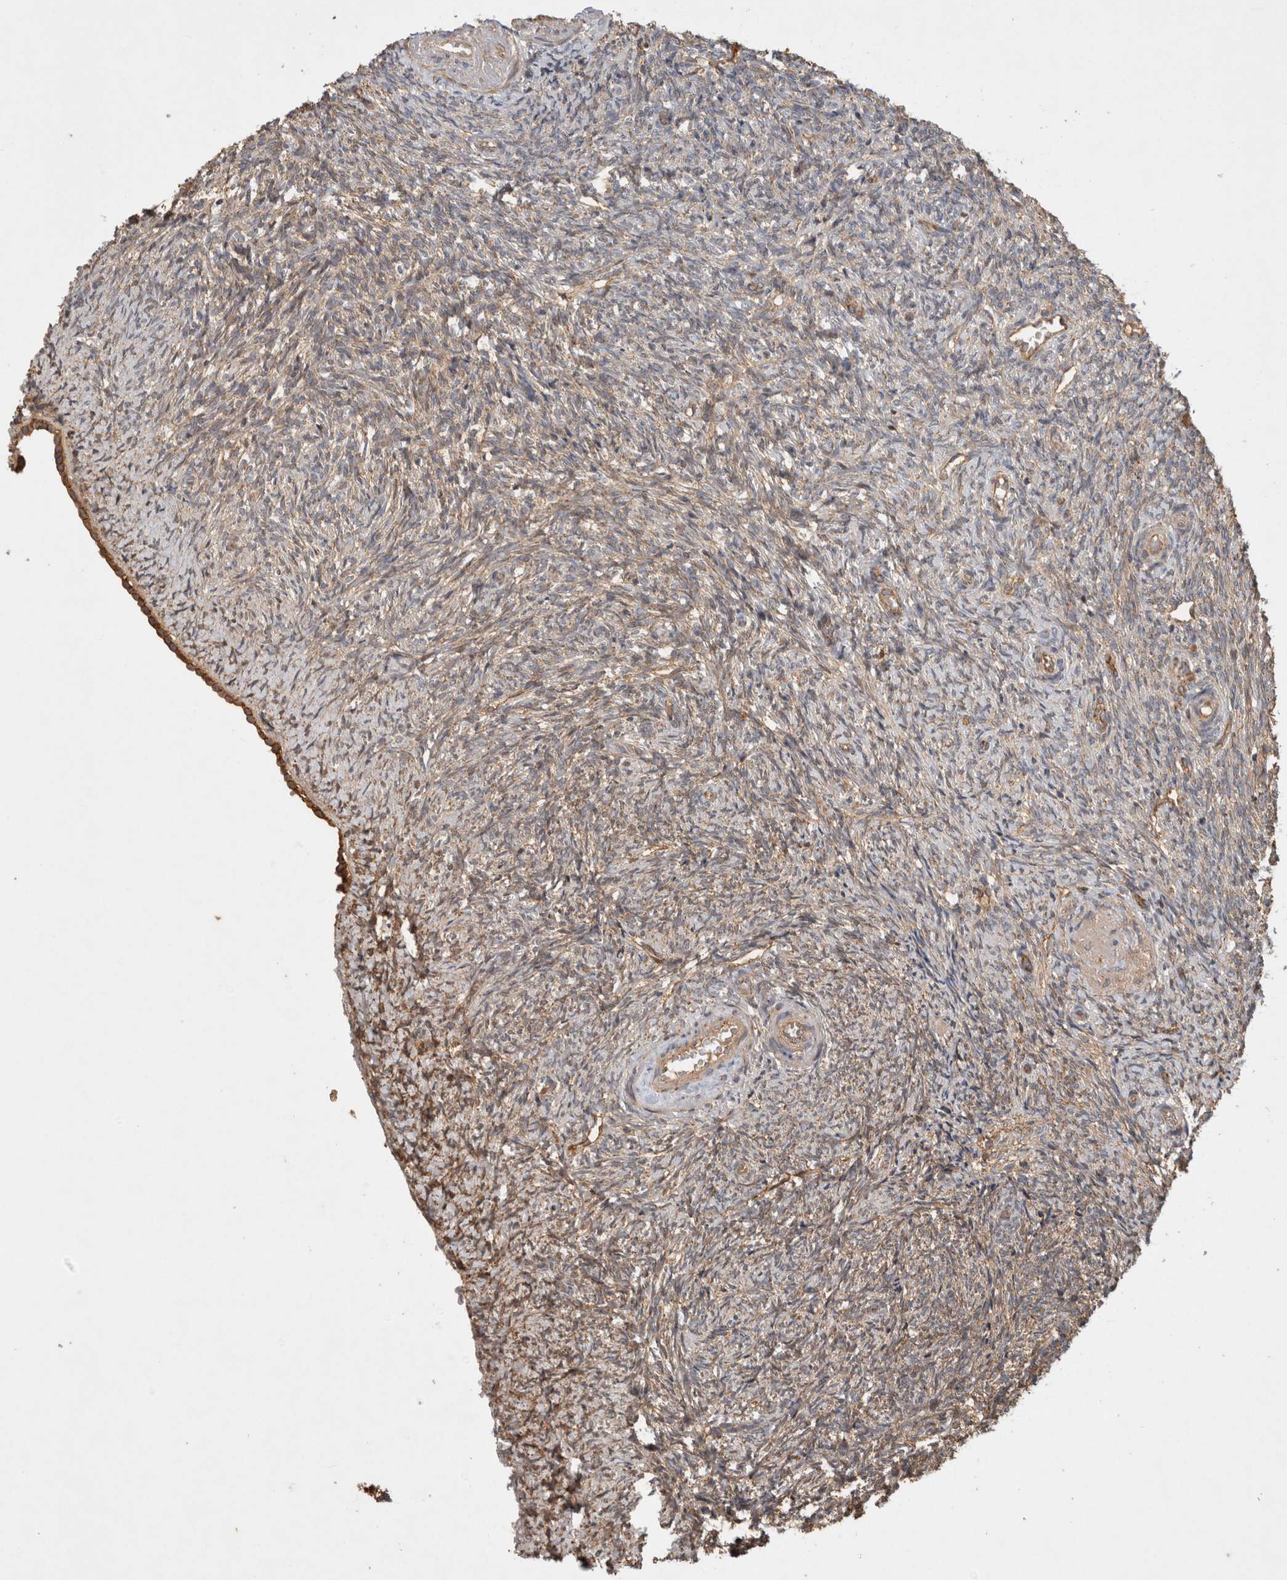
{"staining": {"intensity": "strong", "quantity": ">75%", "location": "cytoplasmic/membranous,nuclear"}, "tissue": "ovary", "cell_type": "Follicle cells", "image_type": "normal", "snomed": [{"axis": "morphology", "description": "Normal tissue, NOS"}, {"axis": "topography", "description": "Ovary"}], "caption": "High-magnification brightfield microscopy of normal ovary stained with DAB (brown) and counterstained with hematoxylin (blue). follicle cells exhibit strong cytoplasmic/membranous,nuclear positivity is seen in approximately>75% of cells. The protein of interest is stained brown, and the nuclei are stained in blue (DAB IHC with brightfield microscopy, high magnification).", "gene": "SERAC1", "patient": {"sex": "female", "age": 41}}